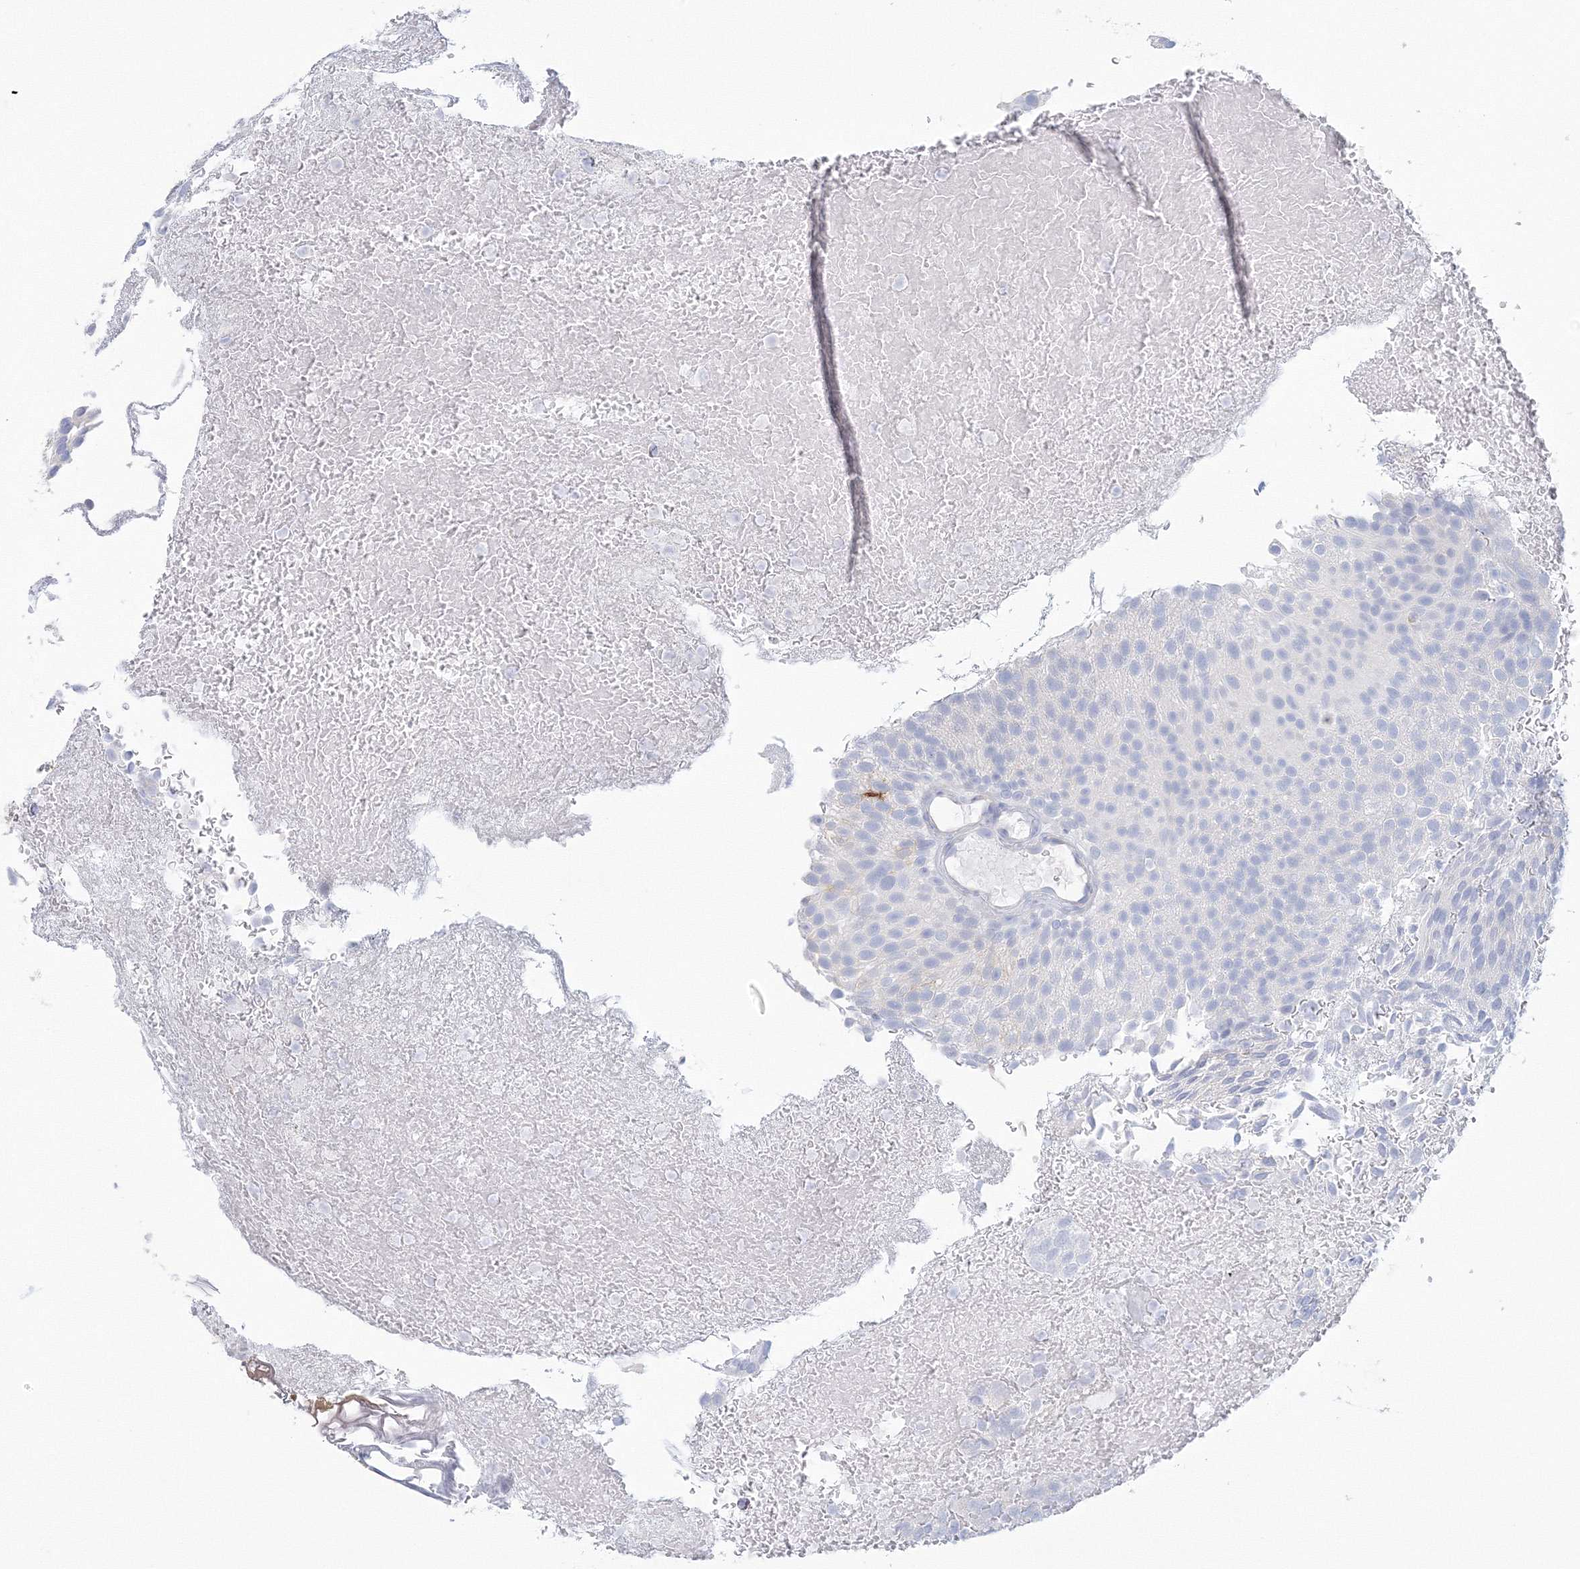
{"staining": {"intensity": "negative", "quantity": "none", "location": "none"}, "tissue": "urothelial cancer", "cell_type": "Tumor cells", "image_type": "cancer", "snomed": [{"axis": "morphology", "description": "Urothelial carcinoma, Low grade"}, {"axis": "topography", "description": "Urinary bladder"}], "caption": "IHC of urothelial cancer displays no staining in tumor cells.", "gene": "VSIG1", "patient": {"sex": "male", "age": 78}}